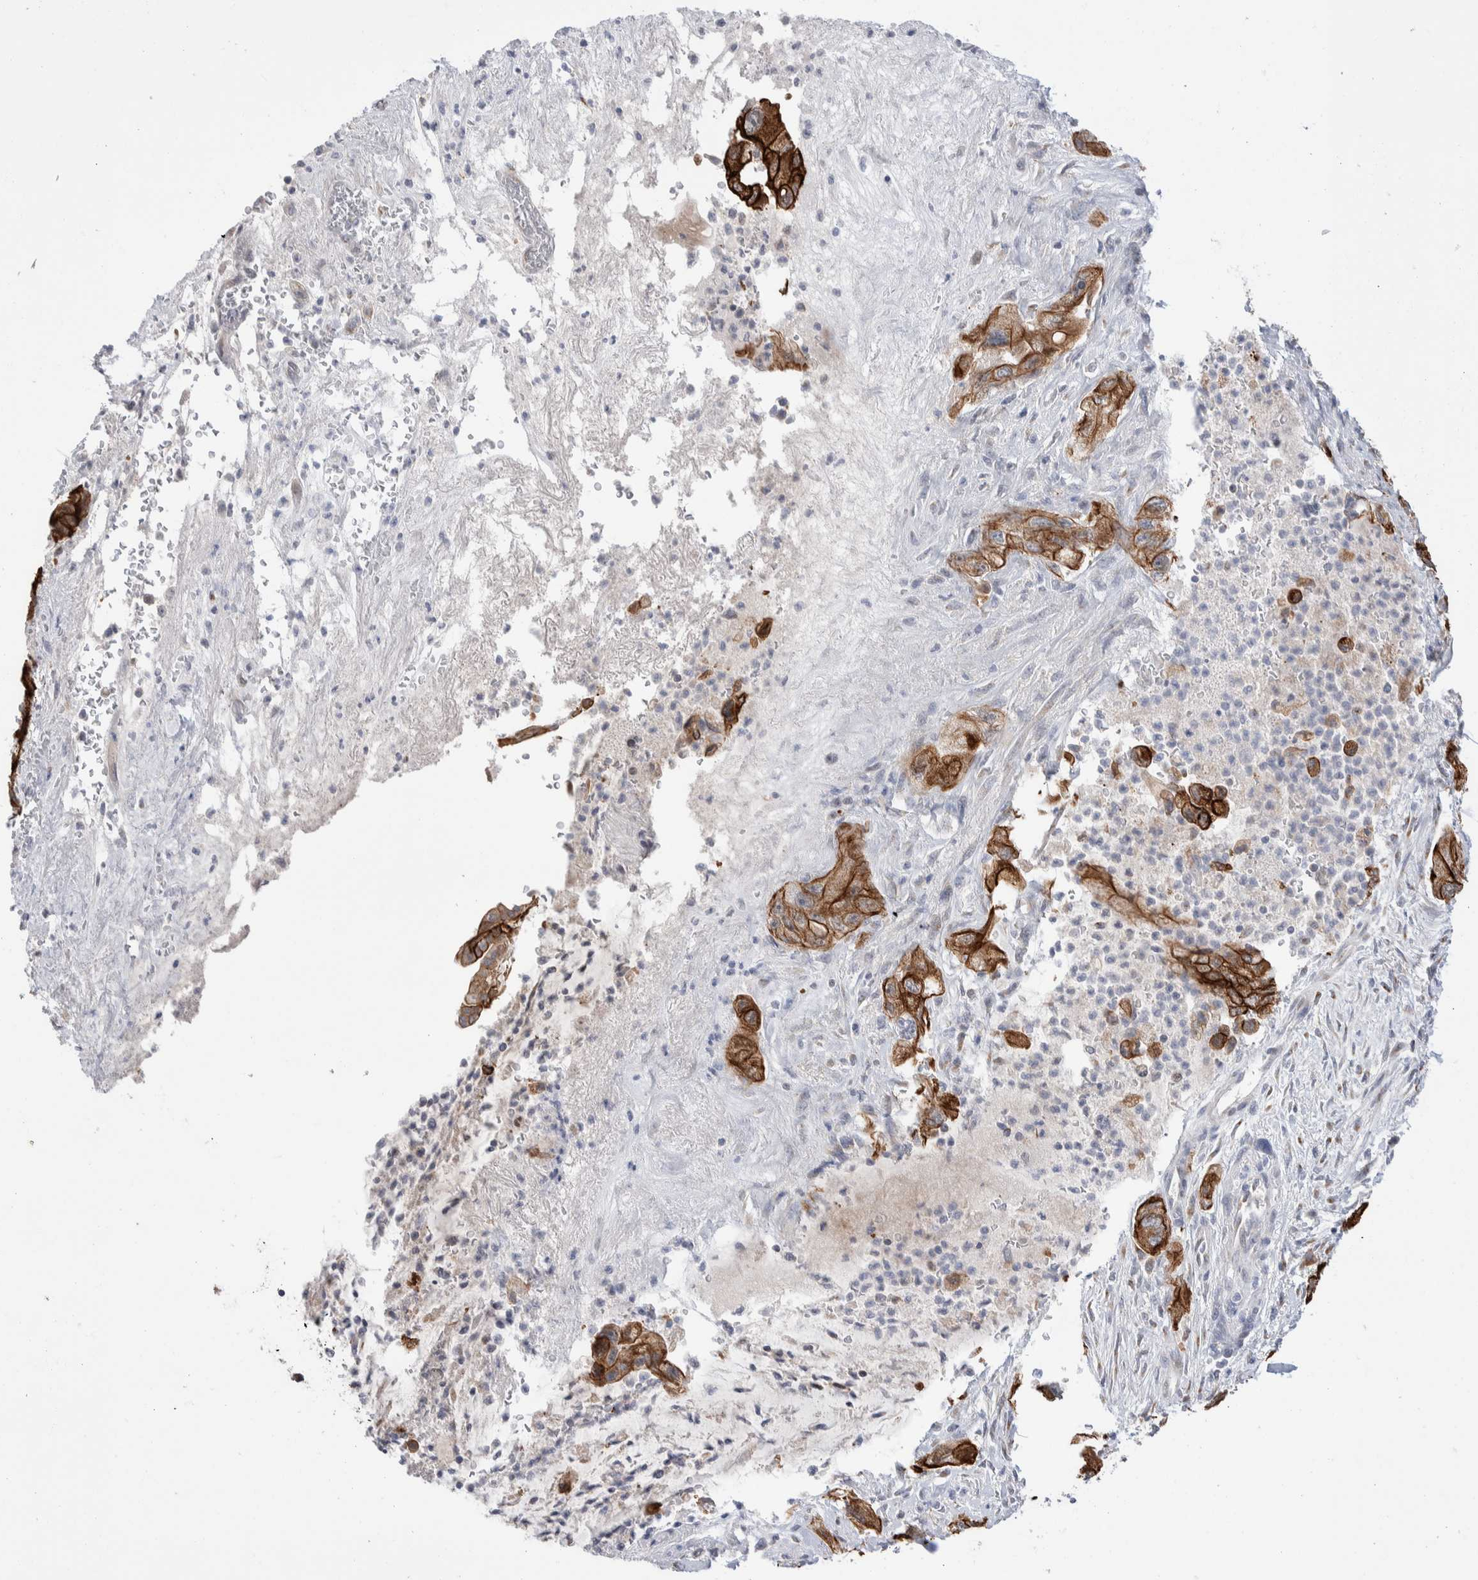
{"staining": {"intensity": "strong", "quantity": ">75%", "location": "cytoplasmic/membranous"}, "tissue": "pancreatic cancer", "cell_type": "Tumor cells", "image_type": "cancer", "snomed": [{"axis": "morphology", "description": "Adenocarcinoma, NOS"}, {"axis": "topography", "description": "Pancreas"}], "caption": "Protein expression by immunohistochemistry shows strong cytoplasmic/membranous staining in about >75% of tumor cells in pancreatic cancer (adenocarcinoma).", "gene": "C1orf112", "patient": {"sex": "female", "age": 73}}